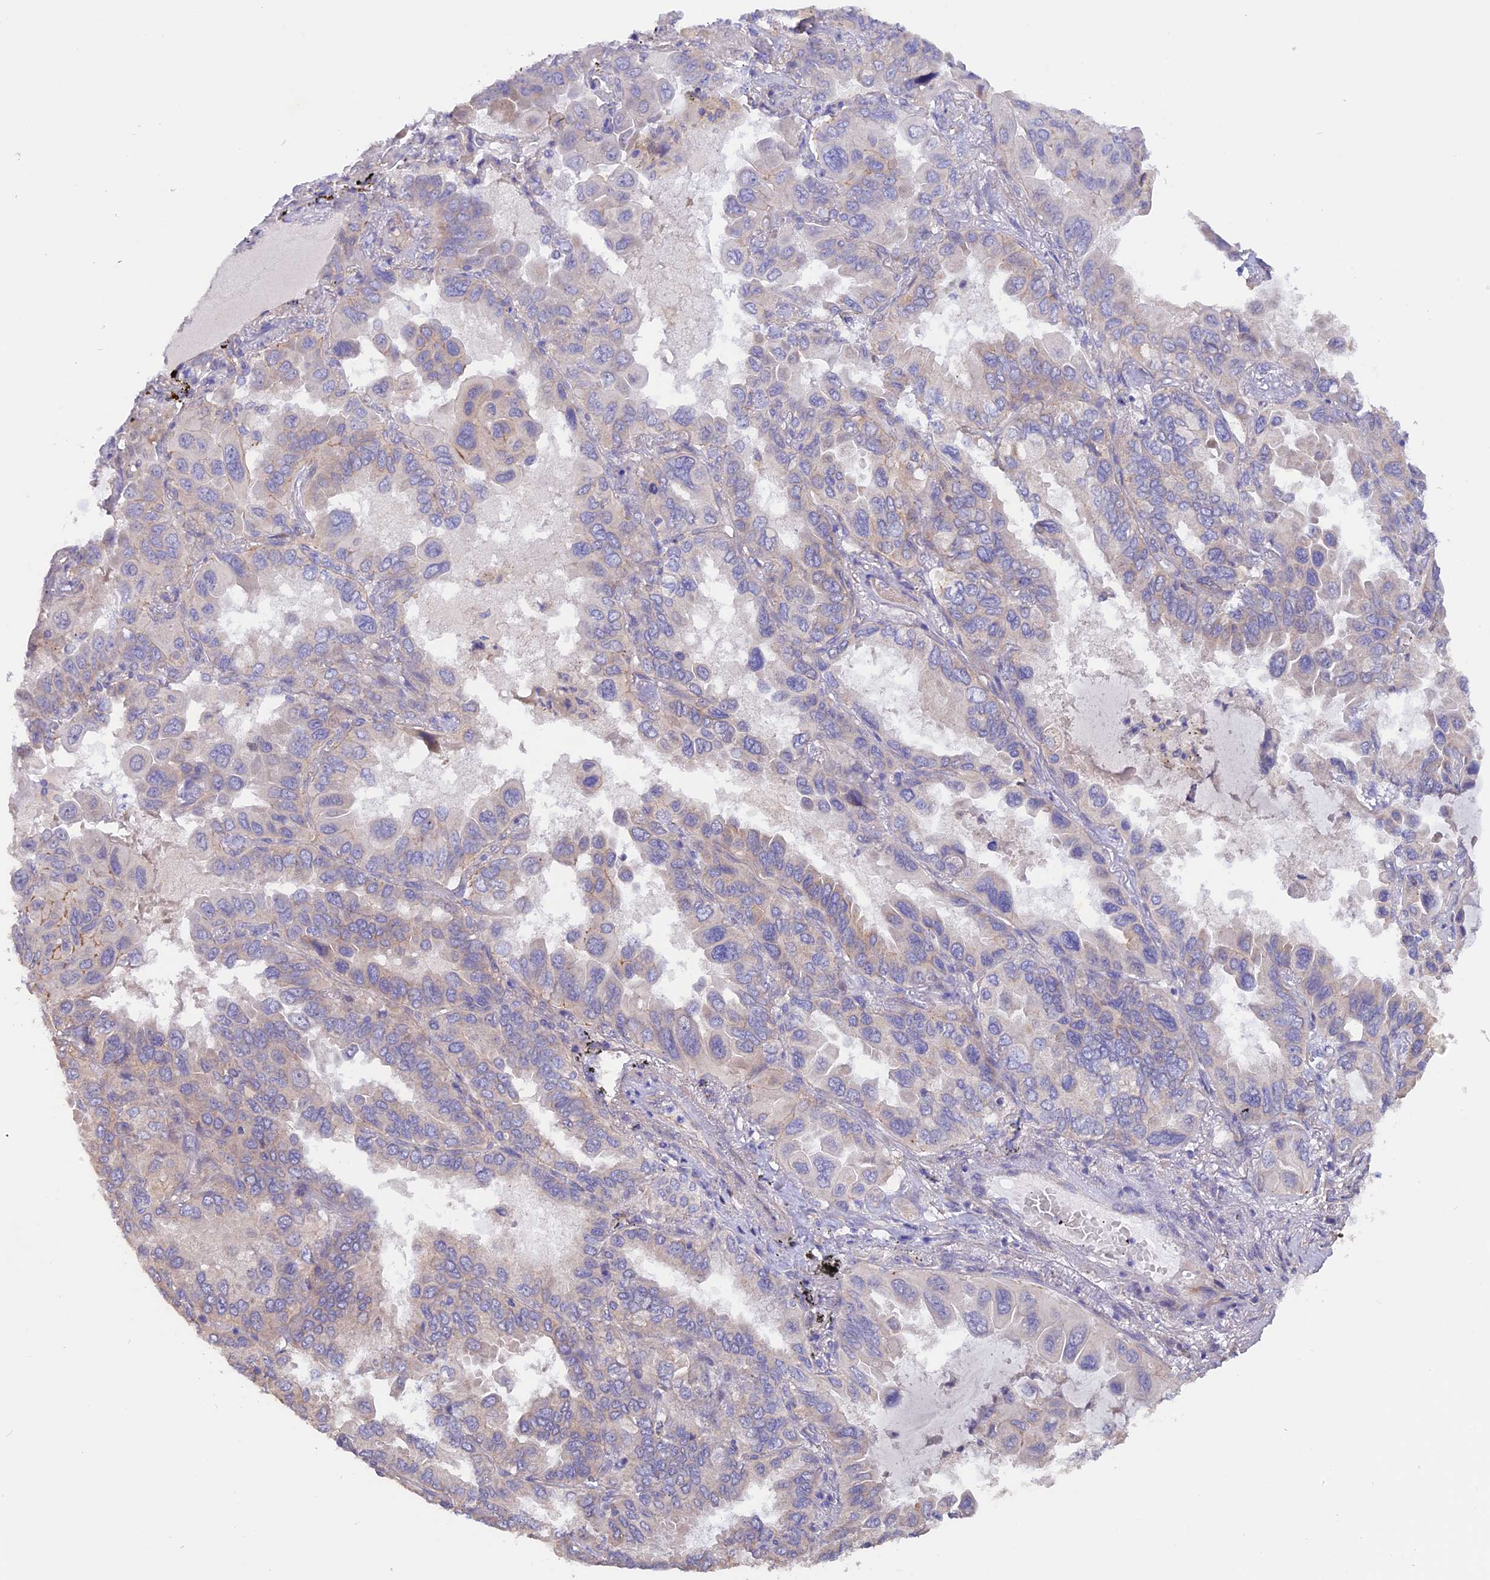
{"staining": {"intensity": "negative", "quantity": "none", "location": "none"}, "tissue": "lung cancer", "cell_type": "Tumor cells", "image_type": "cancer", "snomed": [{"axis": "morphology", "description": "Adenocarcinoma, NOS"}, {"axis": "topography", "description": "Lung"}], "caption": "Tumor cells show no significant protein positivity in lung cancer (adenocarcinoma).", "gene": "HYCC1", "patient": {"sex": "male", "age": 64}}